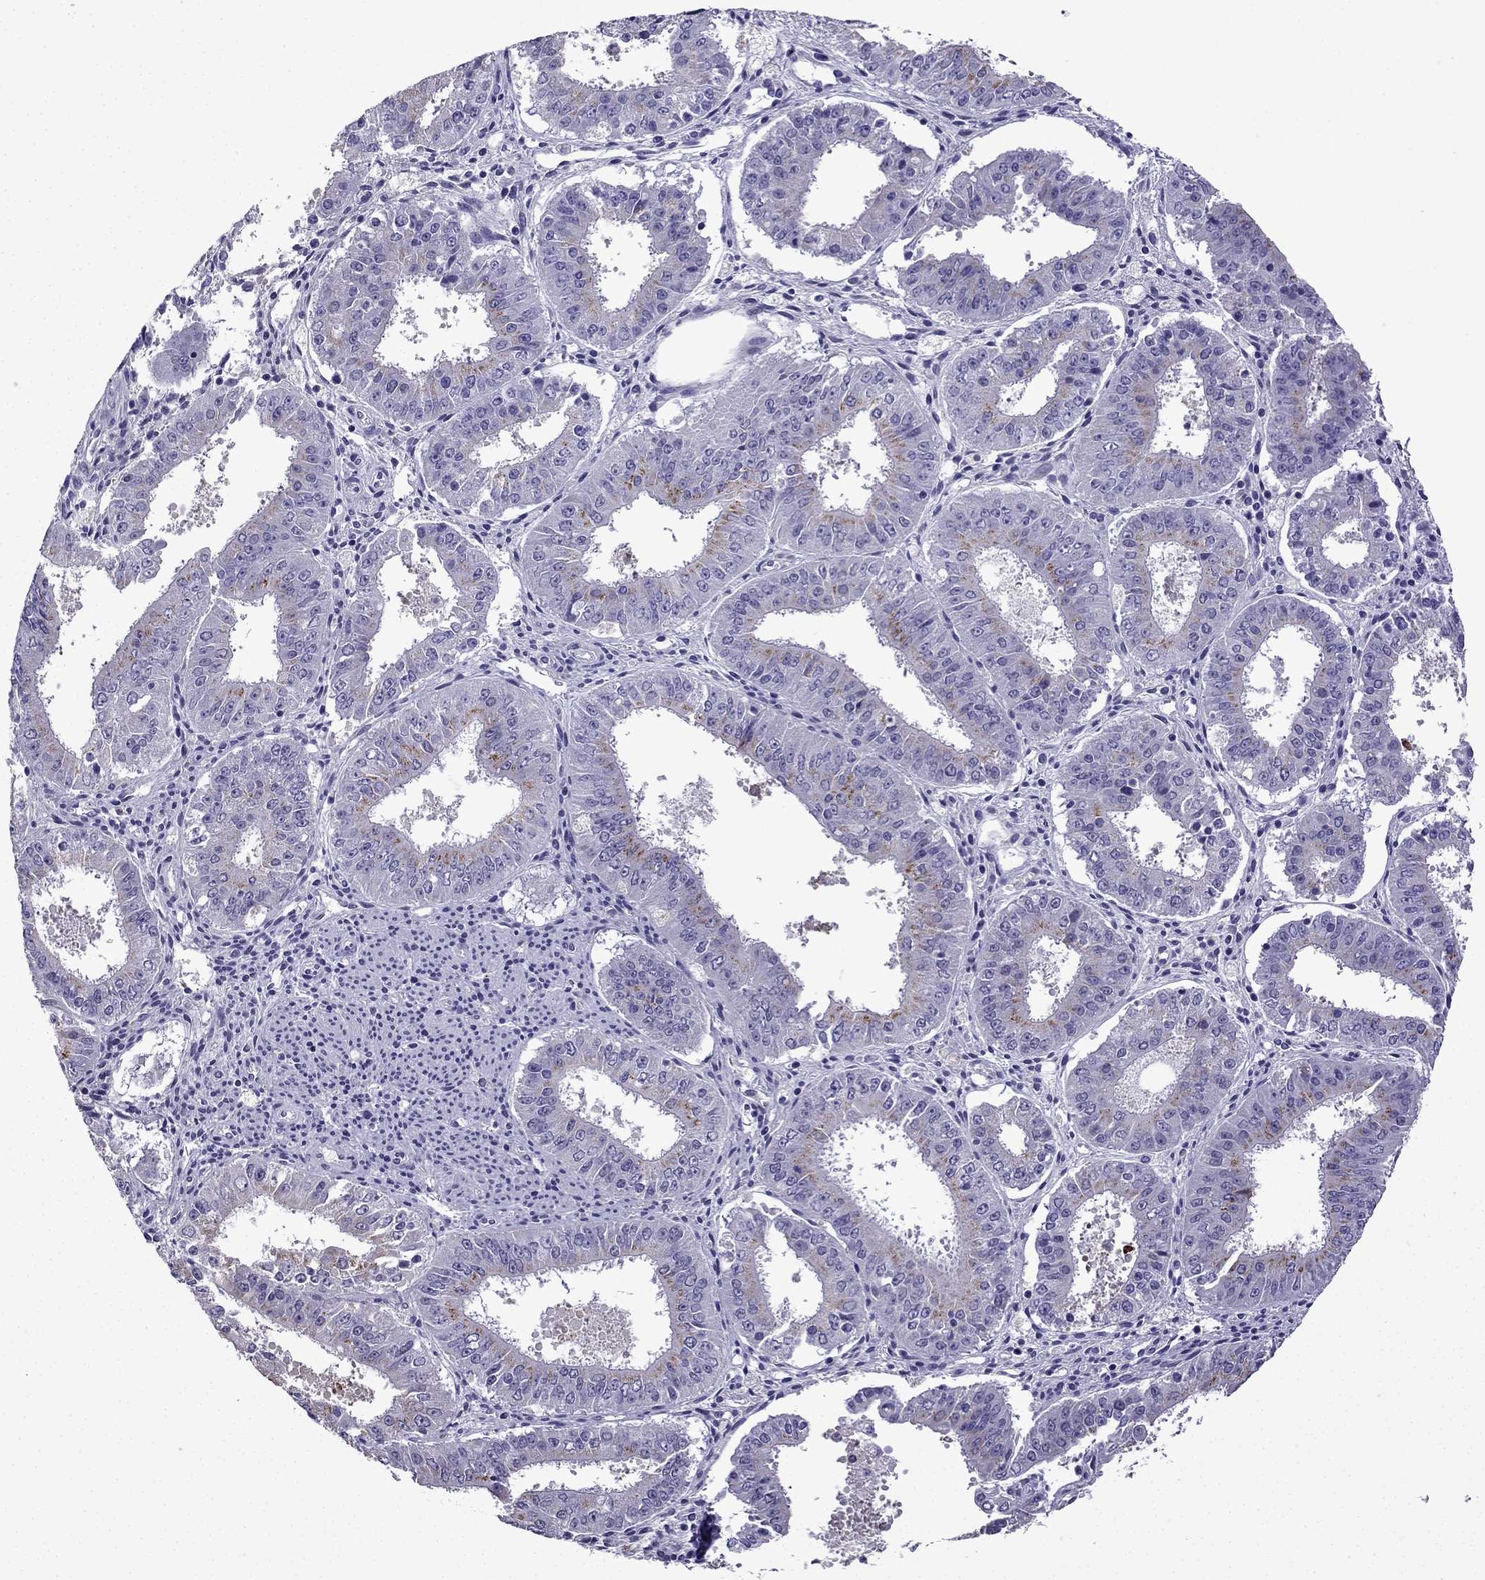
{"staining": {"intensity": "moderate", "quantity": "<25%", "location": "cytoplasmic/membranous"}, "tissue": "ovarian cancer", "cell_type": "Tumor cells", "image_type": "cancer", "snomed": [{"axis": "morphology", "description": "Carcinoma, endometroid"}, {"axis": "topography", "description": "Ovary"}], "caption": "Immunohistochemical staining of ovarian cancer displays low levels of moderate cytoplasmic/membranous protein expression in about <25% of tumor cells.", "gene": "TTN", "patient": {"sex": "female", "age": 42}}